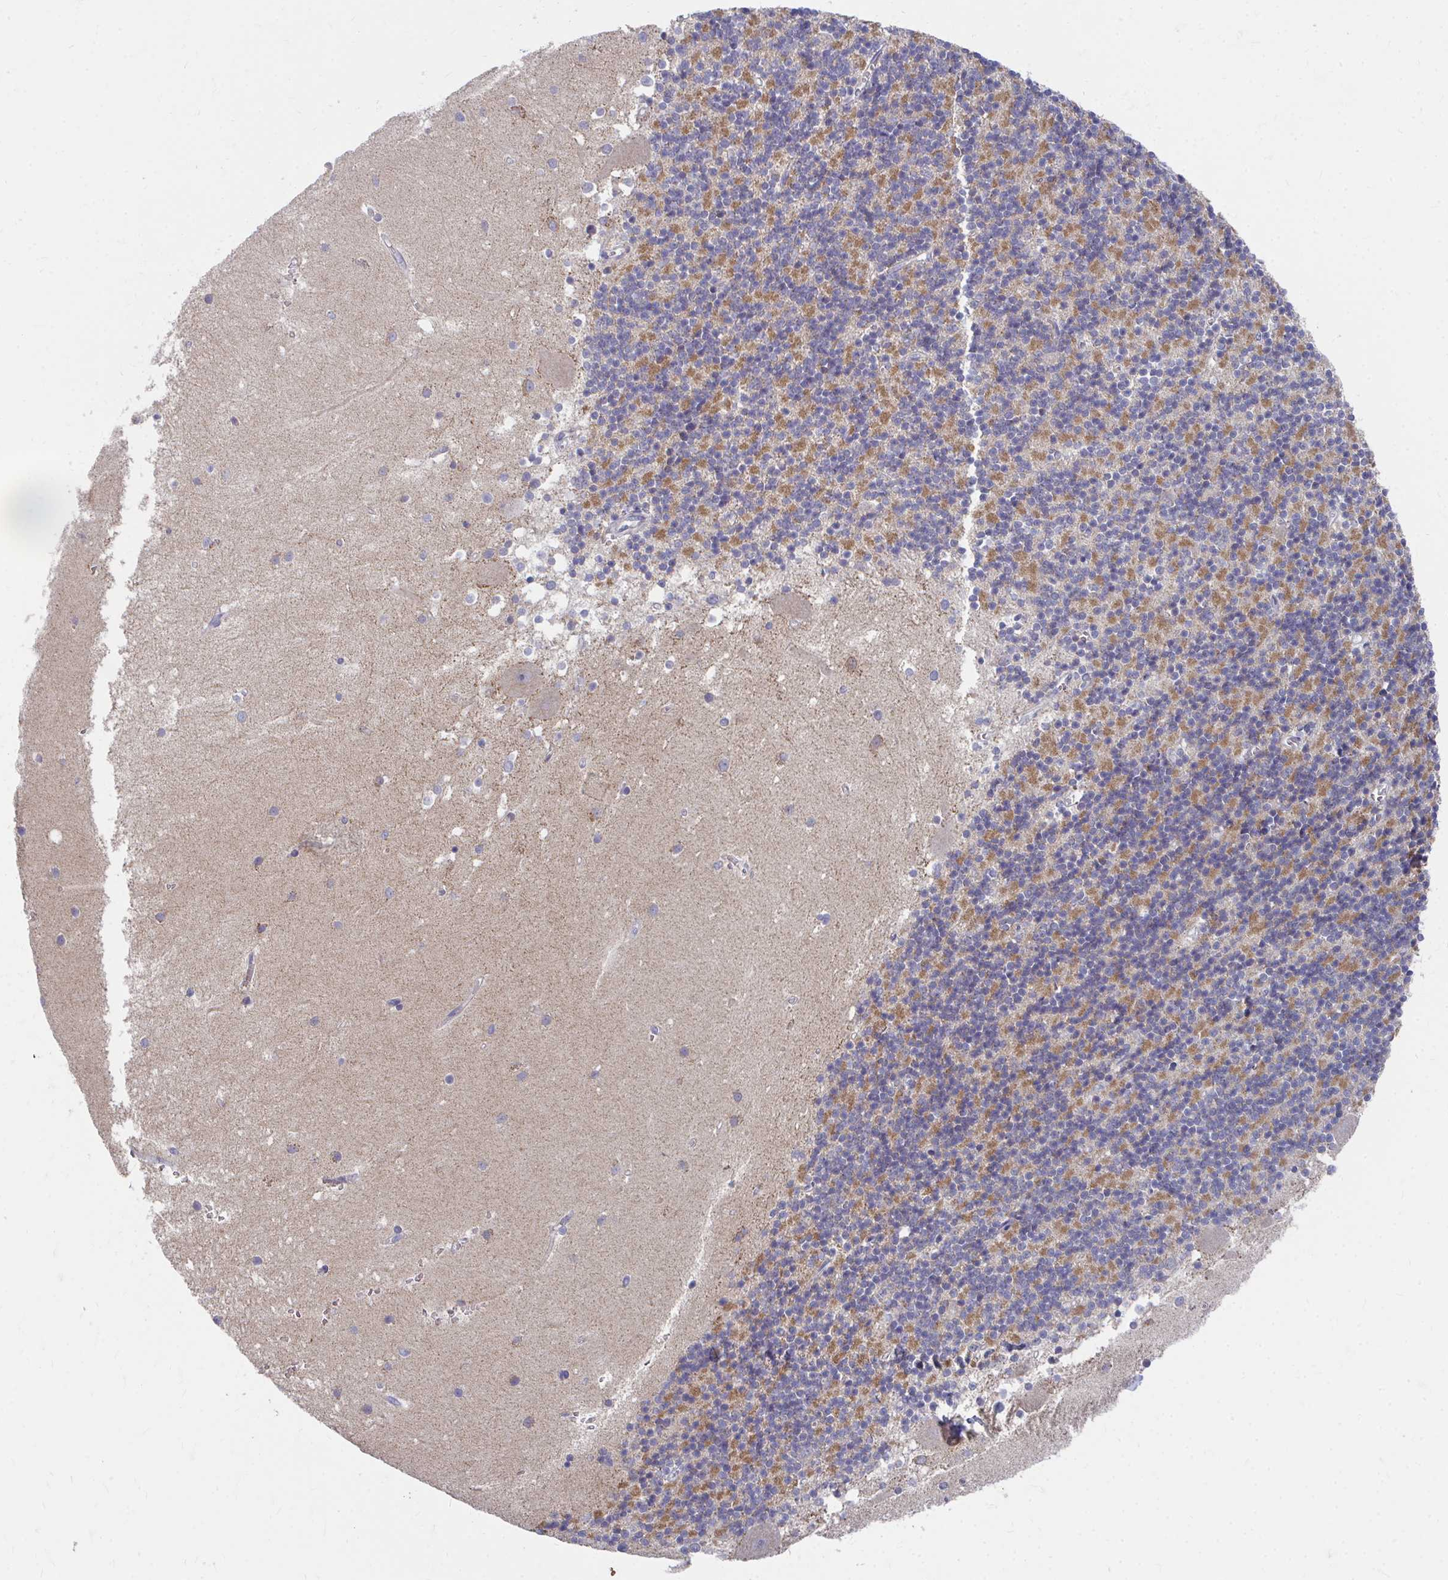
{"staining": {"intensity": "moderate", "quantity": "25%-75%", "location": "cytoplasmic/membranous"}, "tissue": "cerebellum", "cell_type": "Cells in granular layer", "image_type": "normal", "snomed": [{"axis": "morphology", "description": "Normal tissue, NOS"}, {"axis": "topography", "description": "Cerebellum"}], "caption": "A high-resolution histopathology image shows immunohistochemistry staining of benign cerebellum, which exhibits moderate cytoplasmic/membranous staining in about 25%-75% of cells in granular layer.", "gene": "PEX3", "patient": {"sex": "male", "age": 54}}